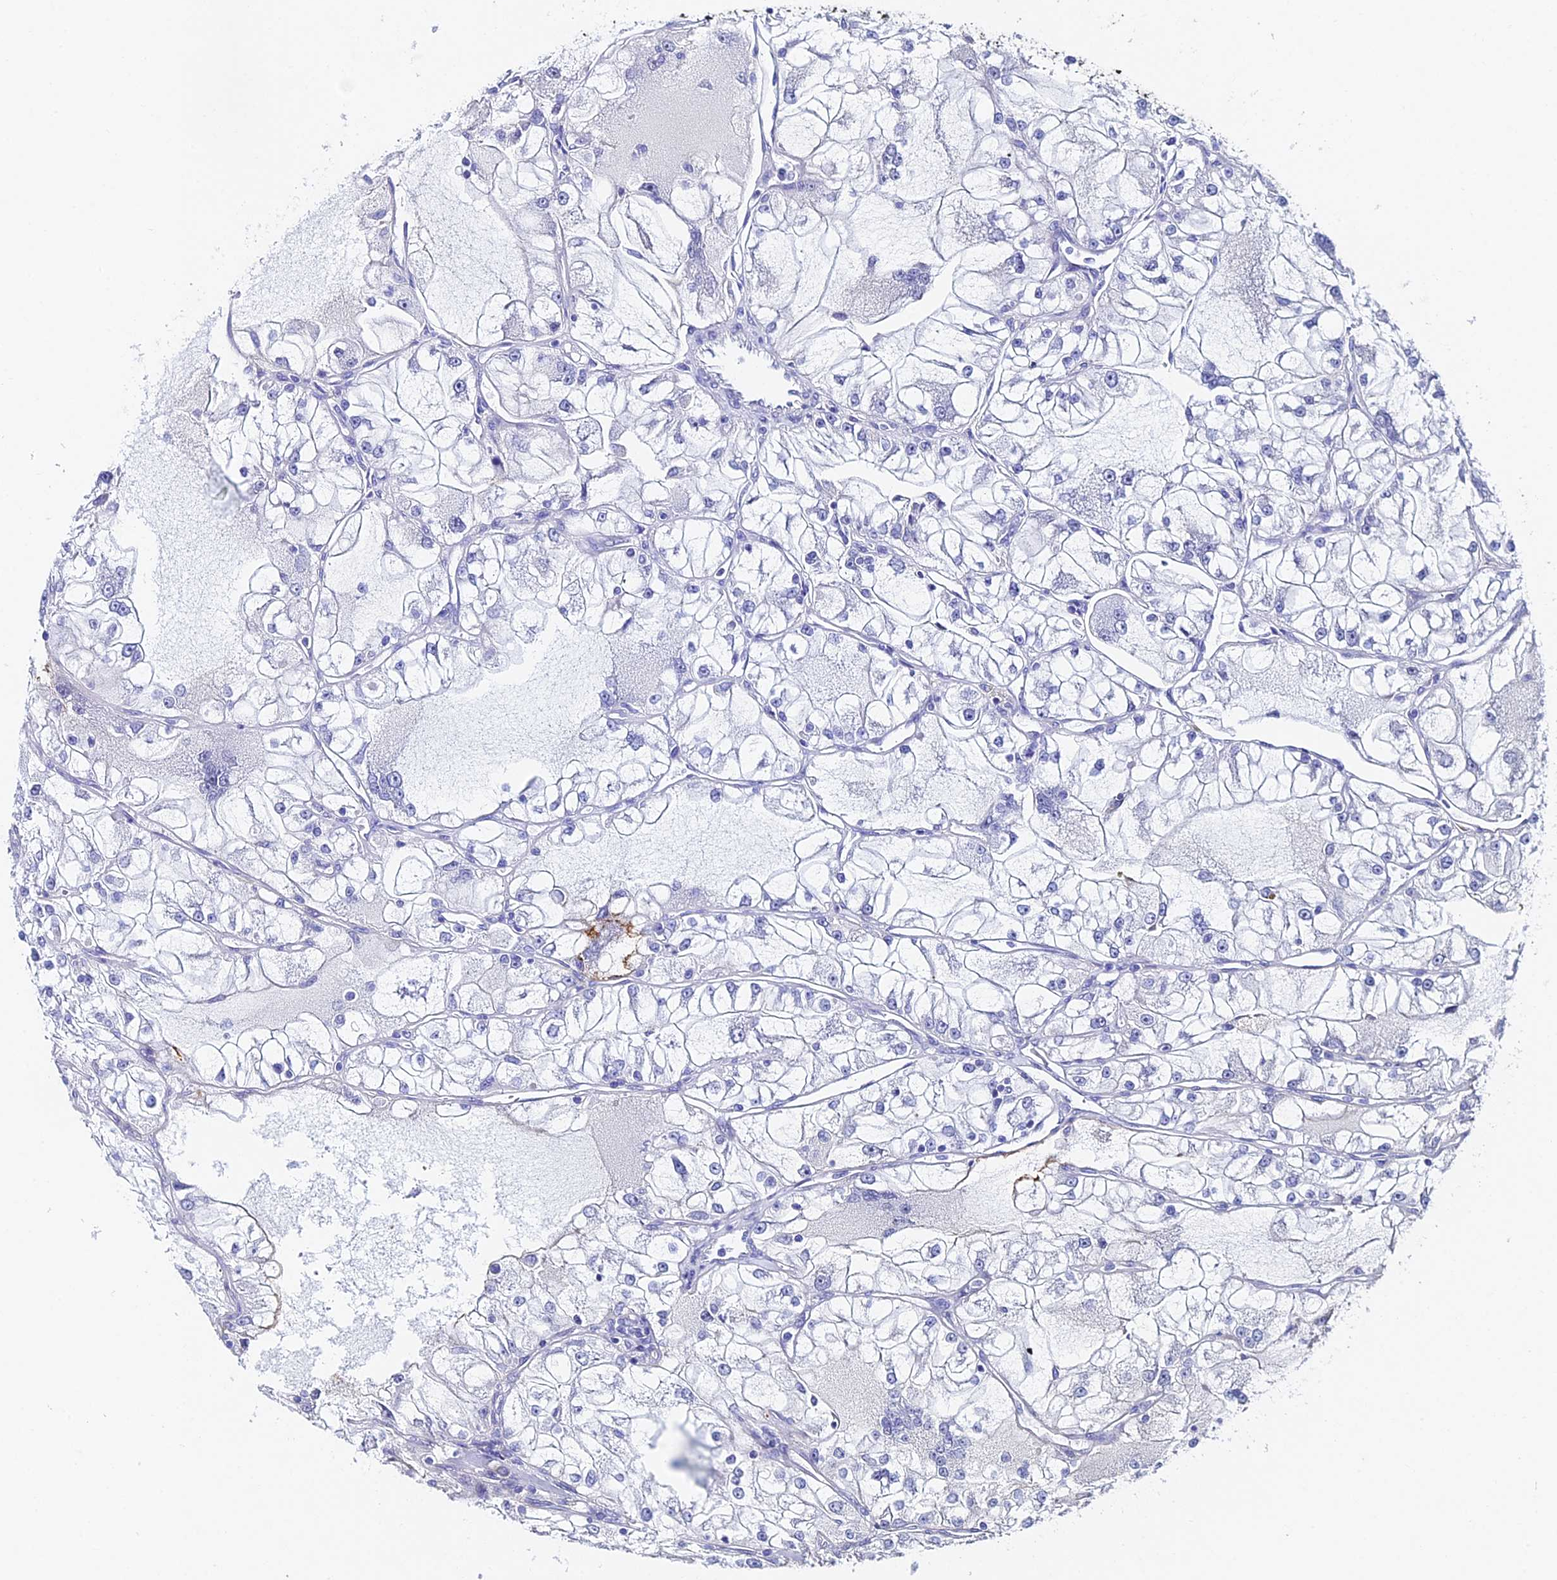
{"staining": {"intensity": "negative", "quantity": "none", "location": "none"}, "tissue": "renal cancer", "cell_type": "Tumor cells", "image_type": "cancer", "snomed": [{"axis": "morphology", "description": "Adenocarcinoma, NOS"}, {"axis": "topography", "description": "Kidney"}], "caption": "The micrograph displays no staining of tumor cells in renal cancer.", "gene": "TRIM24", "patient": {"sex": "female", "age": 72}}